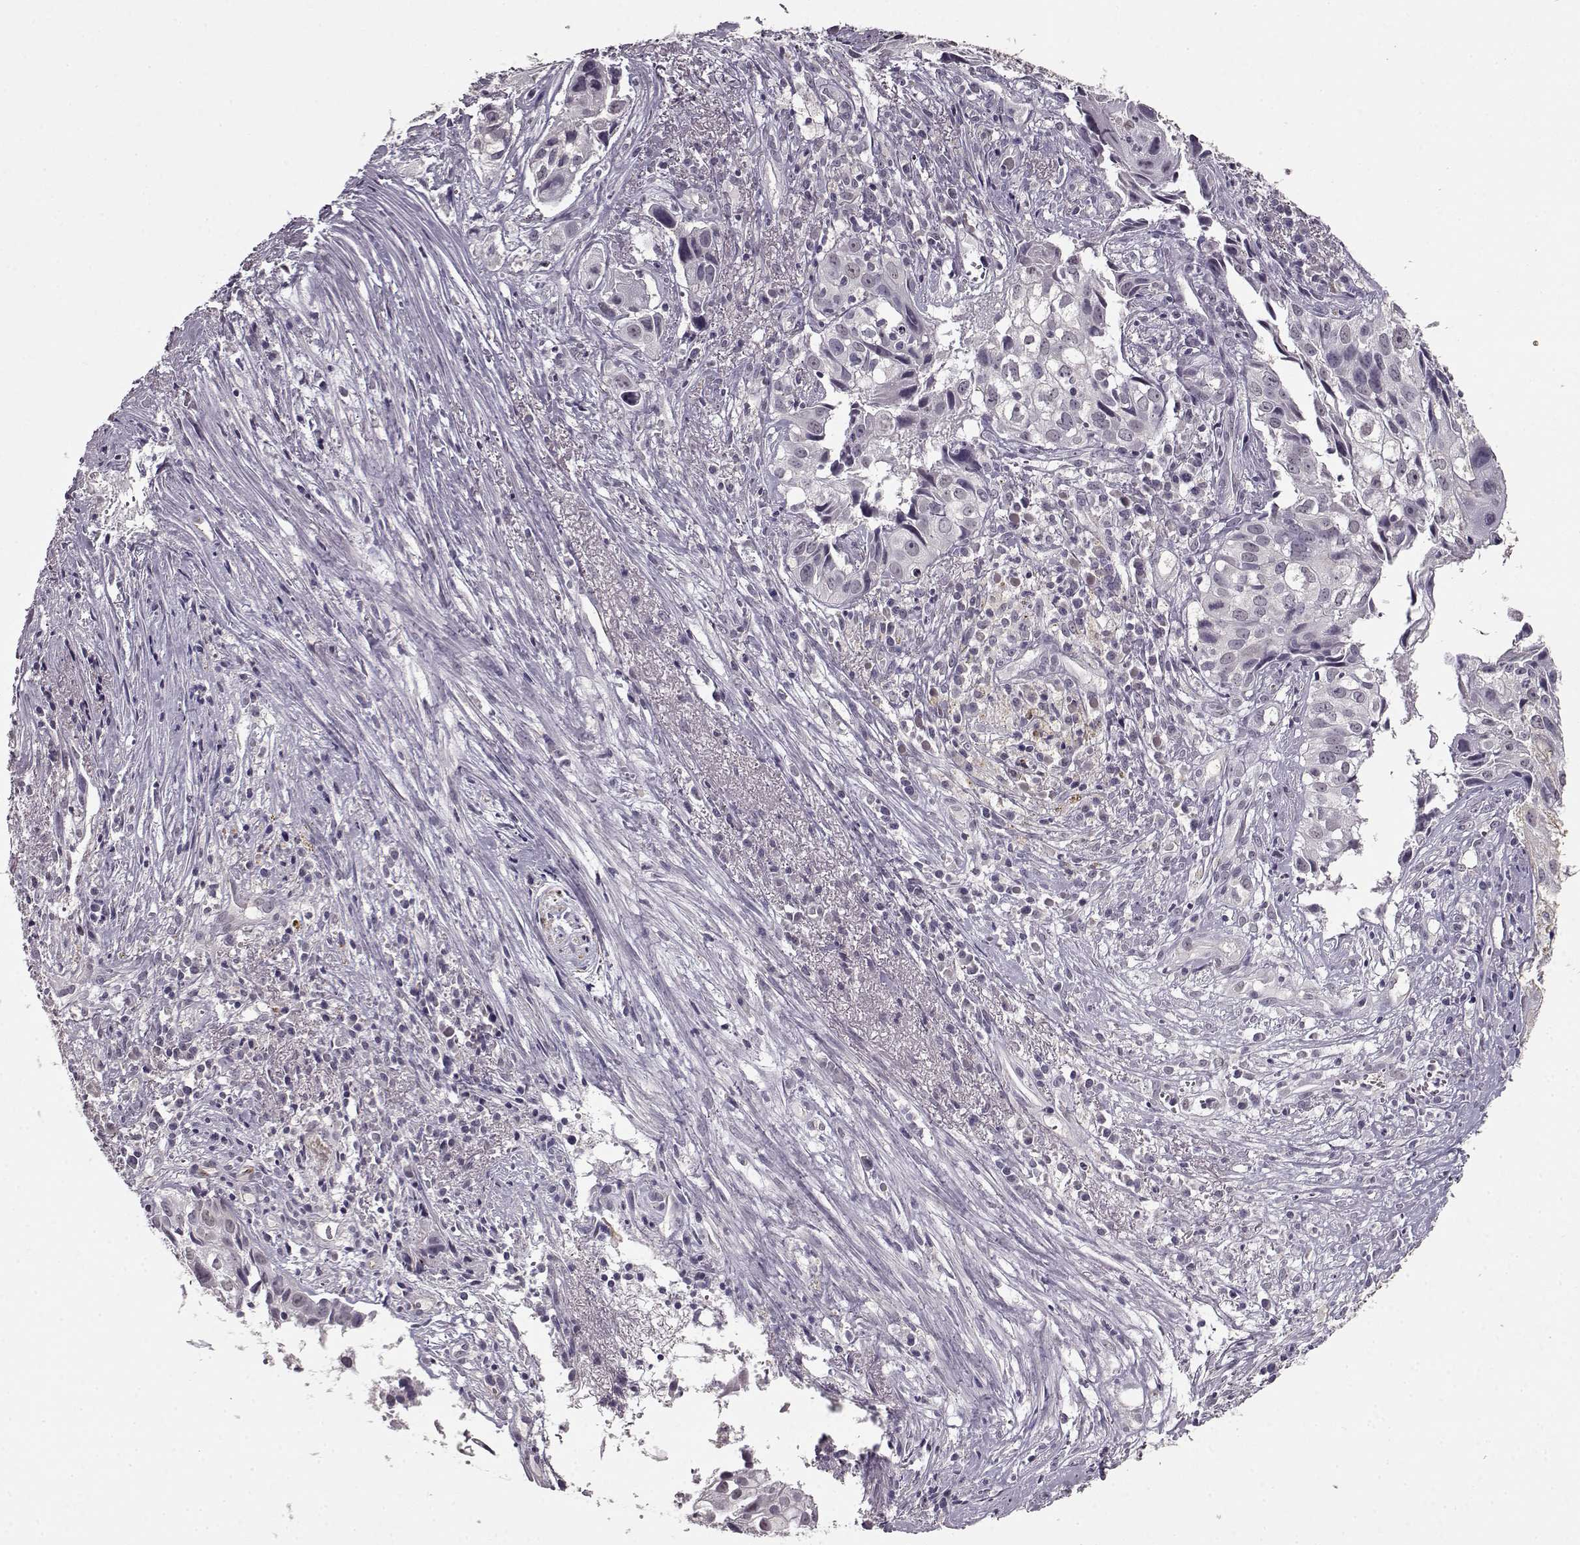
{"staining": {"intensity": "negative", "quantity": "none", "location": "none"}, "tissue": "cervical cancer", "cell_type": "Tumor cells", "image_type": "cancer", "snomed": [{"axis": "morphology", "description": "Squamous cell carcinoma, NOS"}, {"axis": "topography", "description": "Cervix"}], "caption": "High magnification brightfield microscopy of squamous cell carcinoma (cervical) stained with DAB (3,3'-diaminobenzidine) (brown) and counterstained with hematoxylin (blue): tumor cells show no significant expression.", "gene": "RP1L1", "patient": {"sex": "female", "age": 53}}